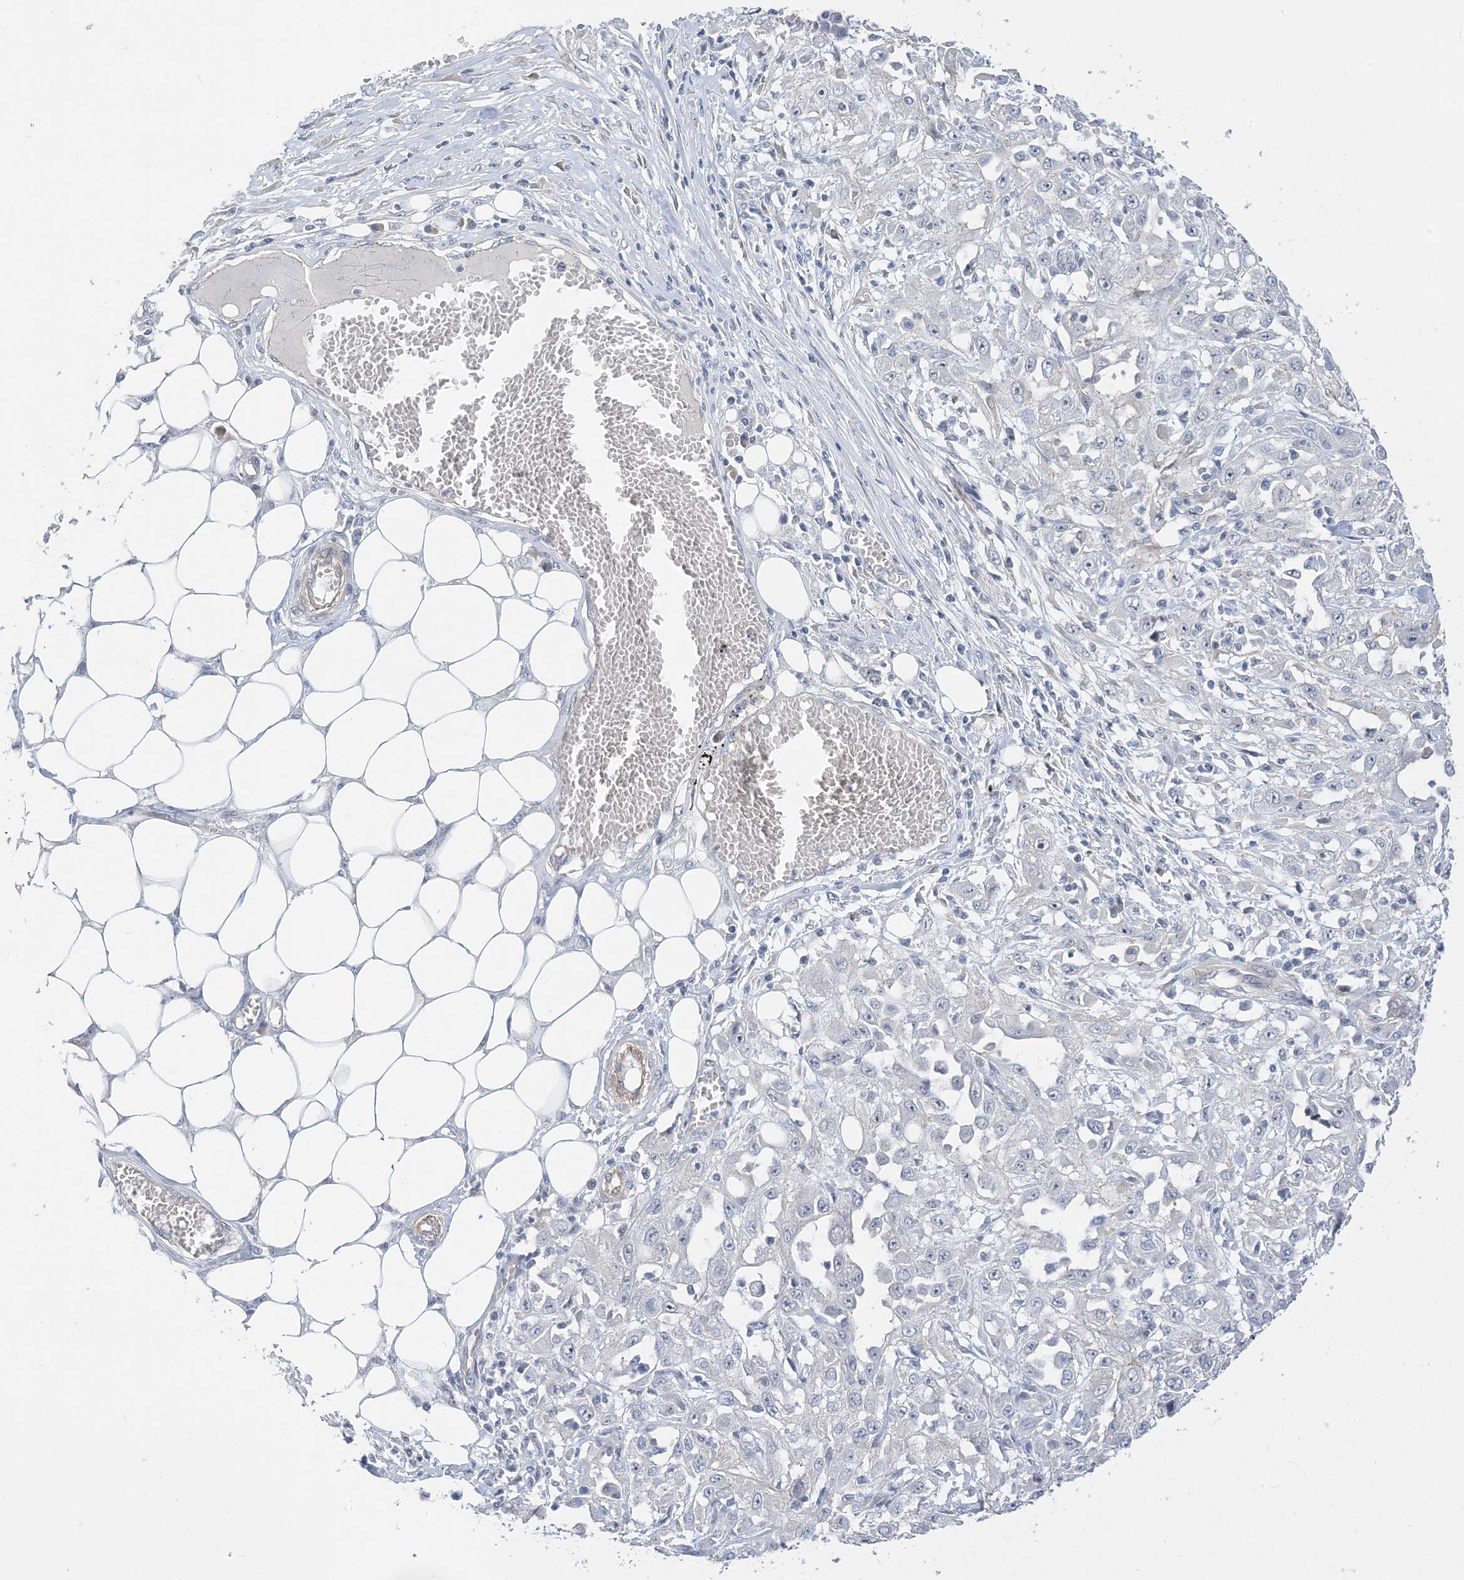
{"staining": {"intensity": "negative", "quantity": "none", "location": "none"}, "tissue": "skin cancer", "cell_type": "Tumor cells", "image_type": "cancer", "snomed": [{"axis": "morphology", "description": "Squamous cell carcinoma, NOS"}, {"axis": "morphology", "description": "Squamous cell carcinoma, metastatic, NOS"}, {"axis": "topography", "description": "Skin"}, {"axis": "topography", "description": "Lymph node"}], "caption": "Immunohistochemical staining of skin squamous cell carcinoma shows no significant positivity in tumor cells. (Brightfield microscopy of DAB IHC at high magnification).", "gene": "IL36B", "patient": {"sex": "male", "age": 75}}